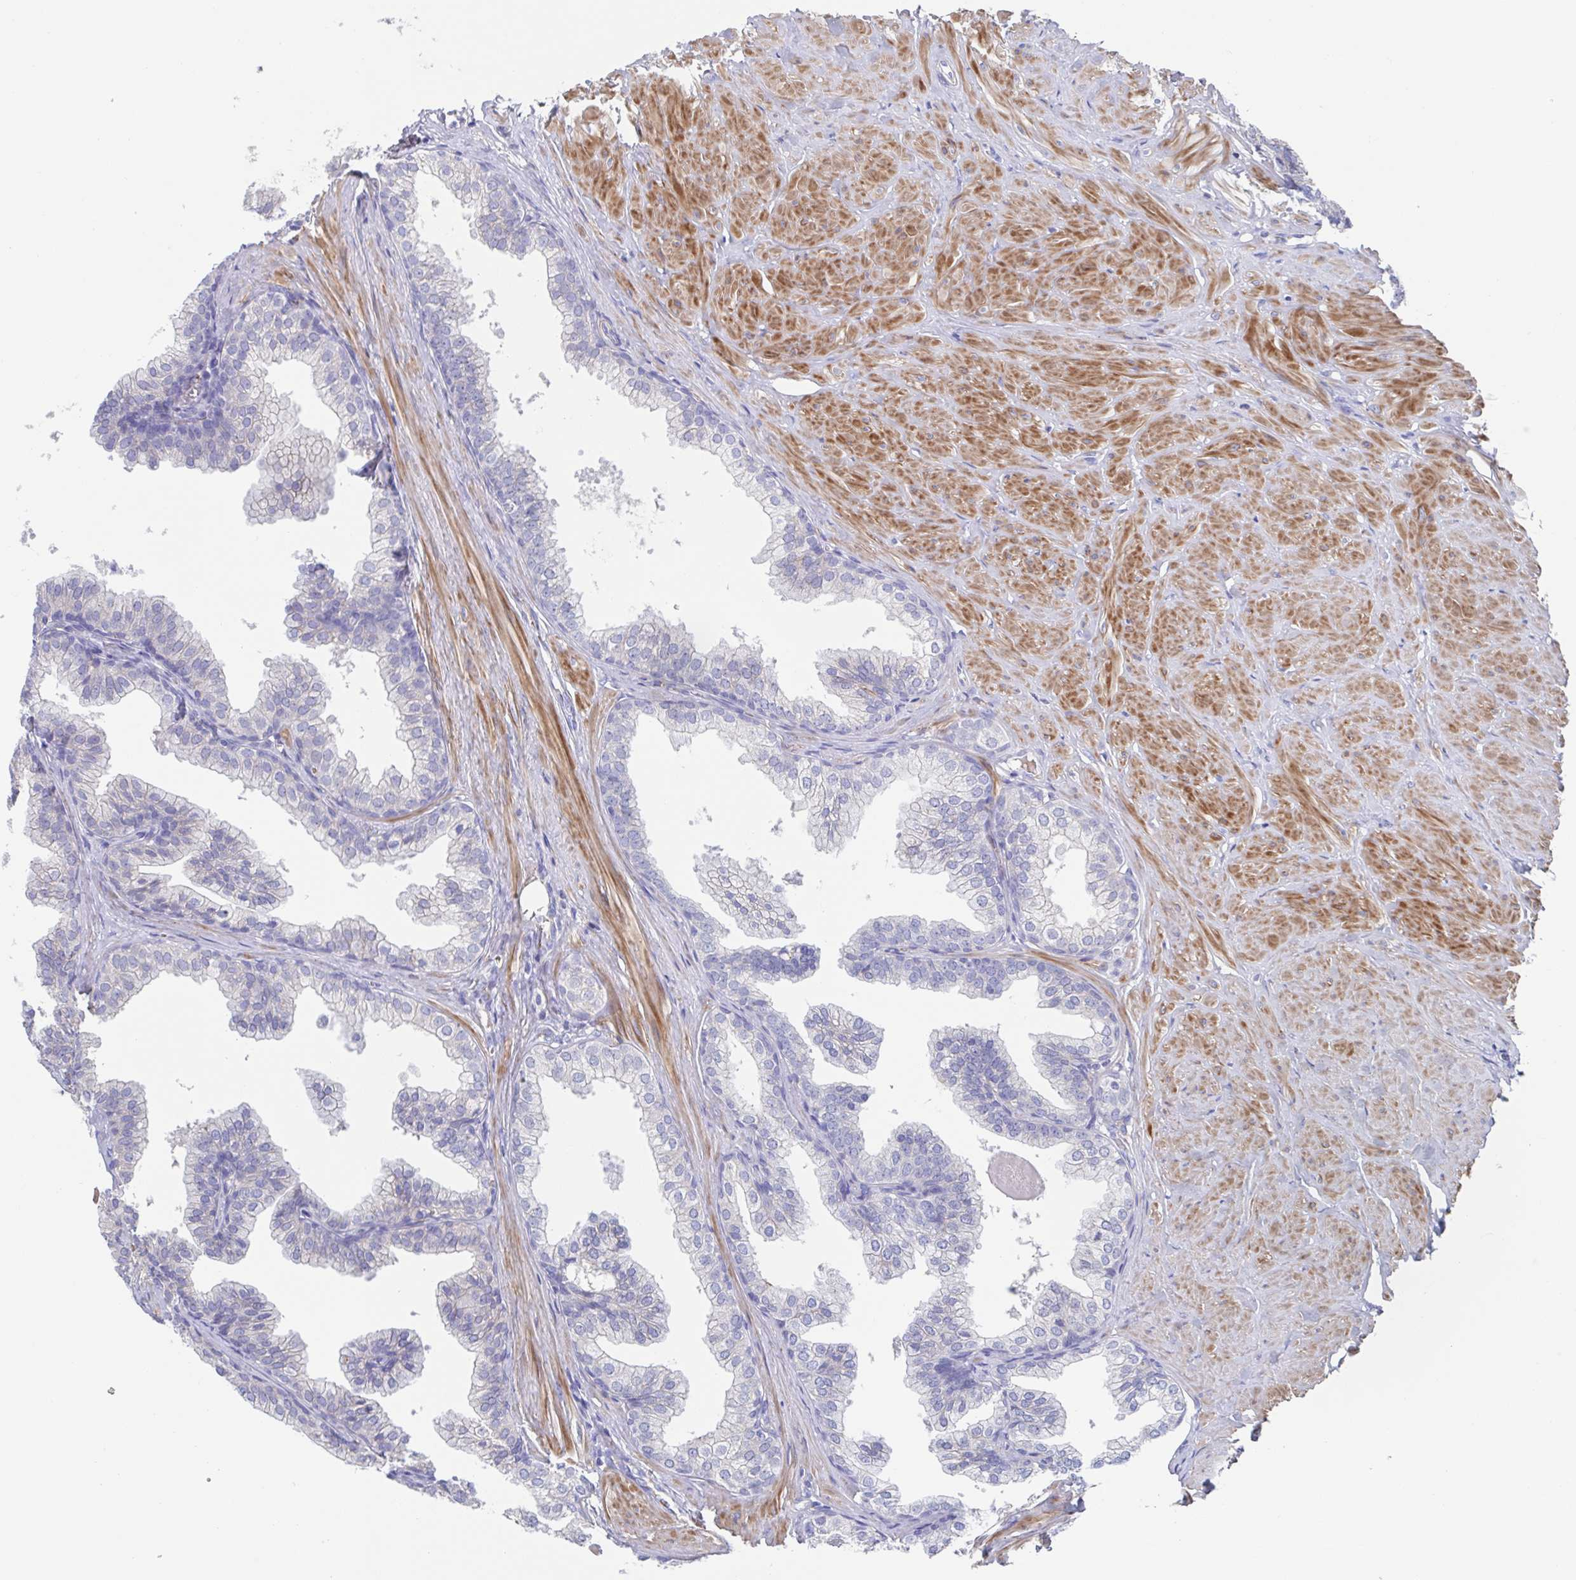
{"staining": {"intensity": "negative", "quantity": "none", "location": "none"}, "tissue": "prostate", "cell_type": "Glandular cells", "image_type": "normal", "snomed": [{"axis": "morphology", "description": "Normal tissue, NOS"}, {"axis": "topography", "description": "Prostate"}, {"axis": "topography", "description": "Peripheral nerve tissue"}], "caption": "The IHC micrograph has no significant staining in glandular cells of prostate.", "gene": "CDH2", "patient": {"sex": "male", "age": 55}}